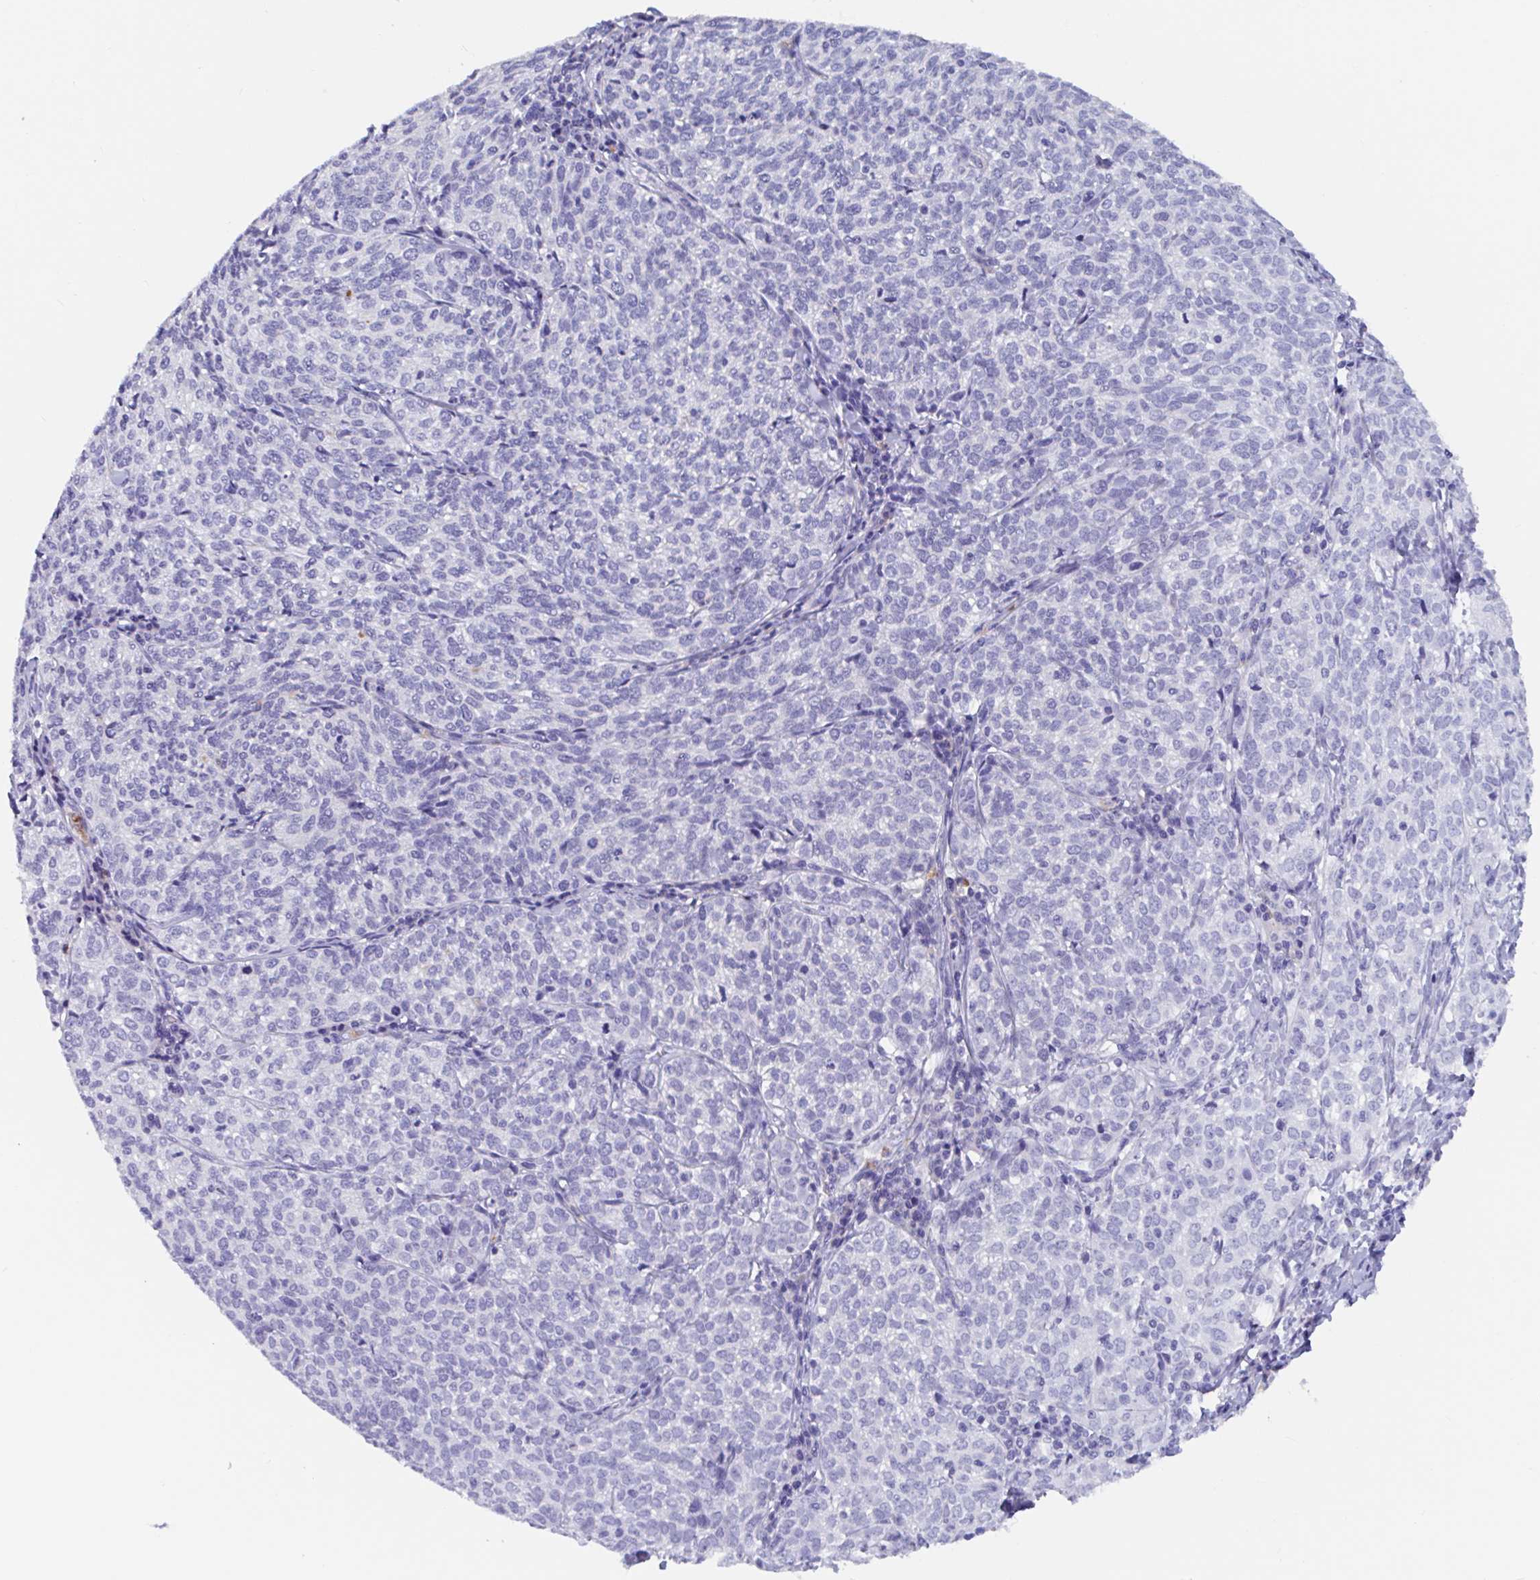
{"staining": {"intensity": "negative", "quantity": "none", "location": "none"}, "tissue": "cervical cancer", "cell_type": "Tumor cells", "image_type": "cancer", "snomed": [{"axis": "morphology", "description": "Normal tissue, NOS"}, {"axis": "morphology", "description": "Squamous cell carcinoma, NOS"}, {"axis": "topography", "description": "Vagina"}, {"axis": "topography", "description": "Cervix"}], "caption": "Tumor cells show no significant staining in cervical cancer (squamous cell carcinoma). (DAB immunohistochemistry visualized using brightfield microscopy, high magnification).", "gene": "ZNHIT2", "patient": {"sex": "female", "age": 45}}